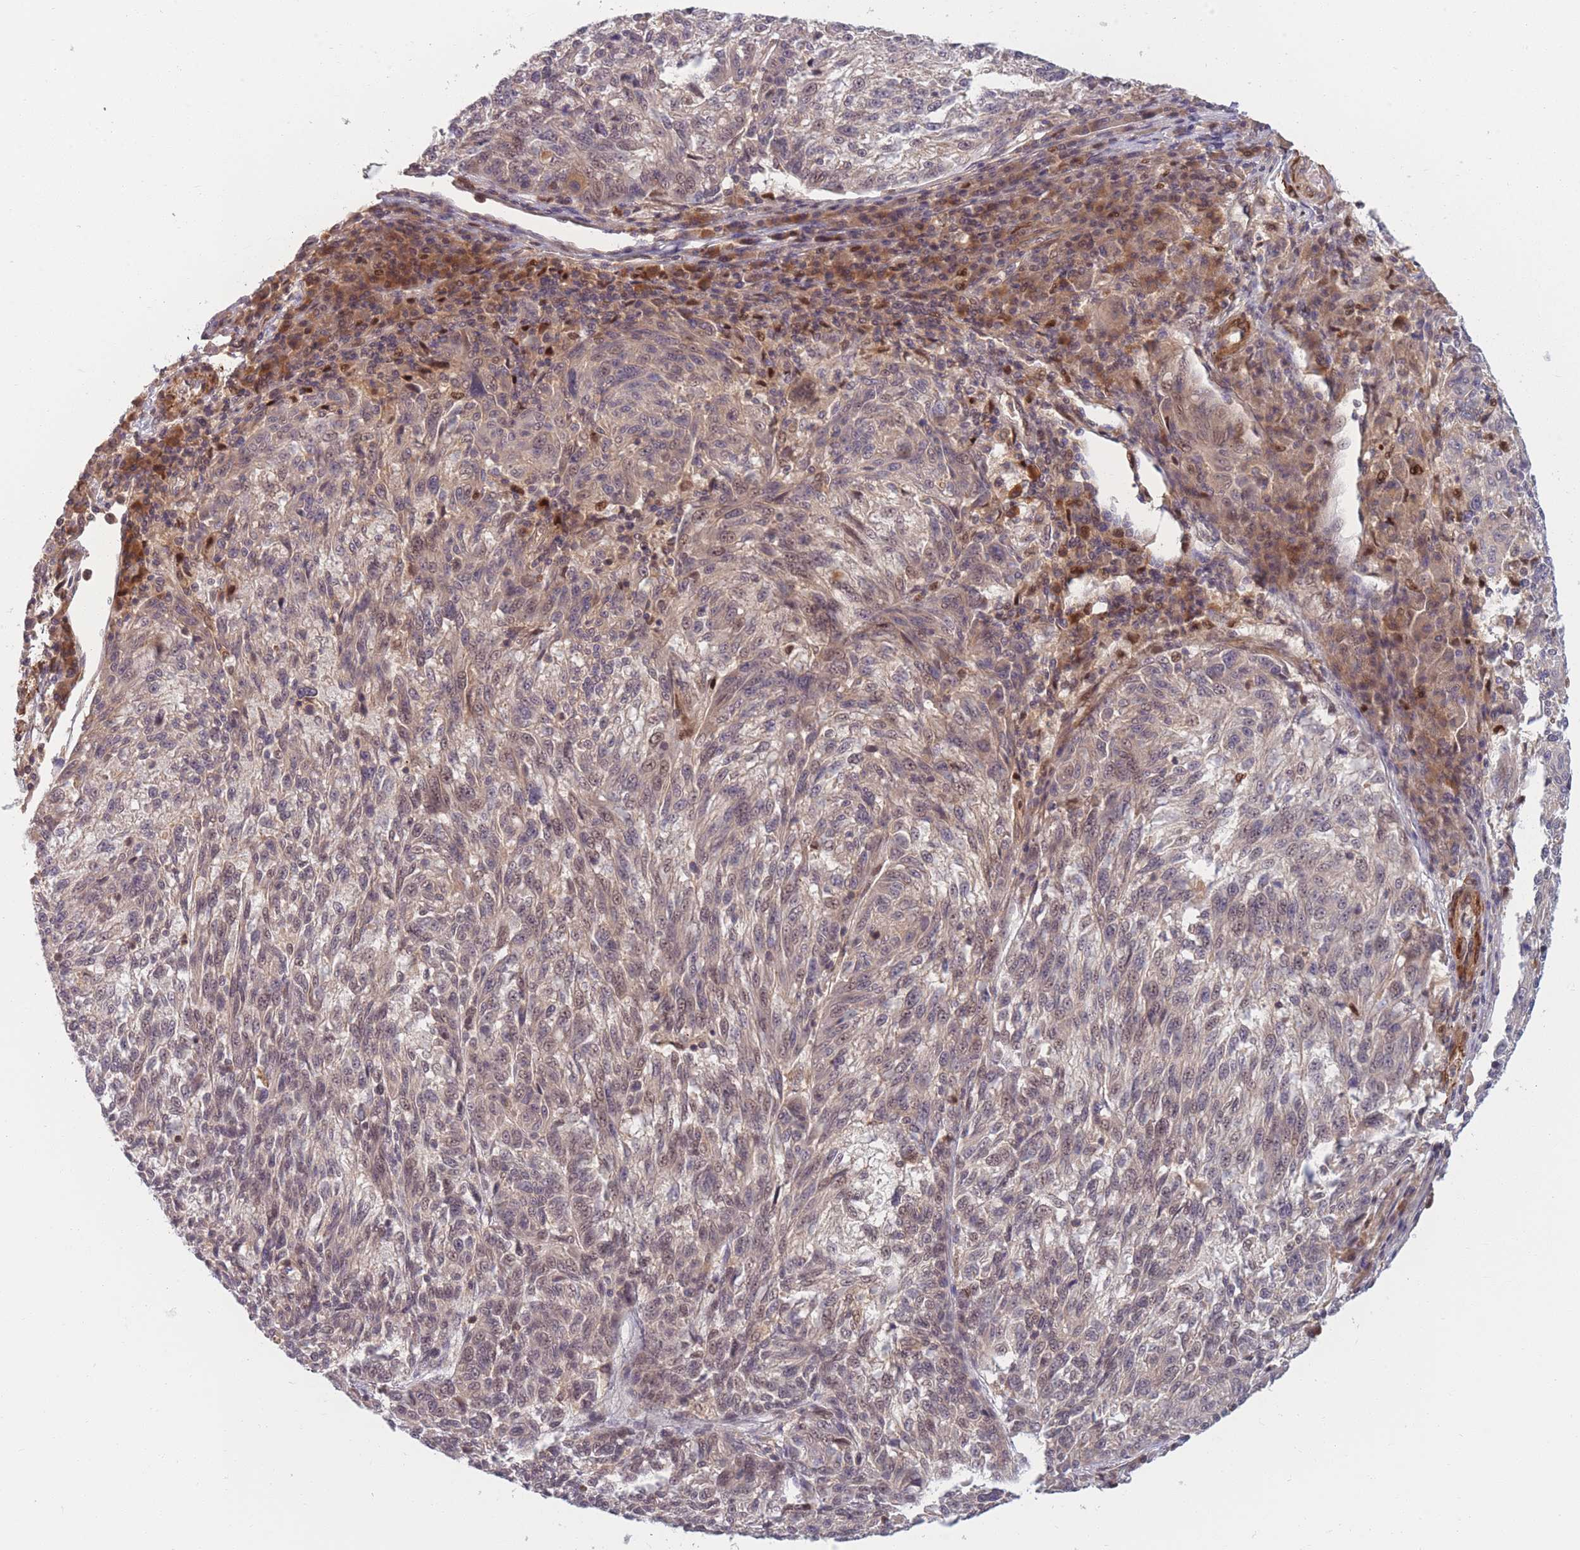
{"staining": {"intensity": "weak", "quantity": "25%-75%", "location": "nuclear"}, "tissue": "melanoma", "cell_type": "Tumor cells", "image_type": "cancer", "snomed": [{"axis": "morphology", "description": "Malignant melanoma, NOS"}, {"axis": "topography", "description": "Skin"}], "caption": "Immunohistochemical staining of human melanoma shows low levels of weak nuclear staining in about 25%-75% of tumor cells.", "gene": "FAM153A", "patient": {"sex": "male", "age": 53}}